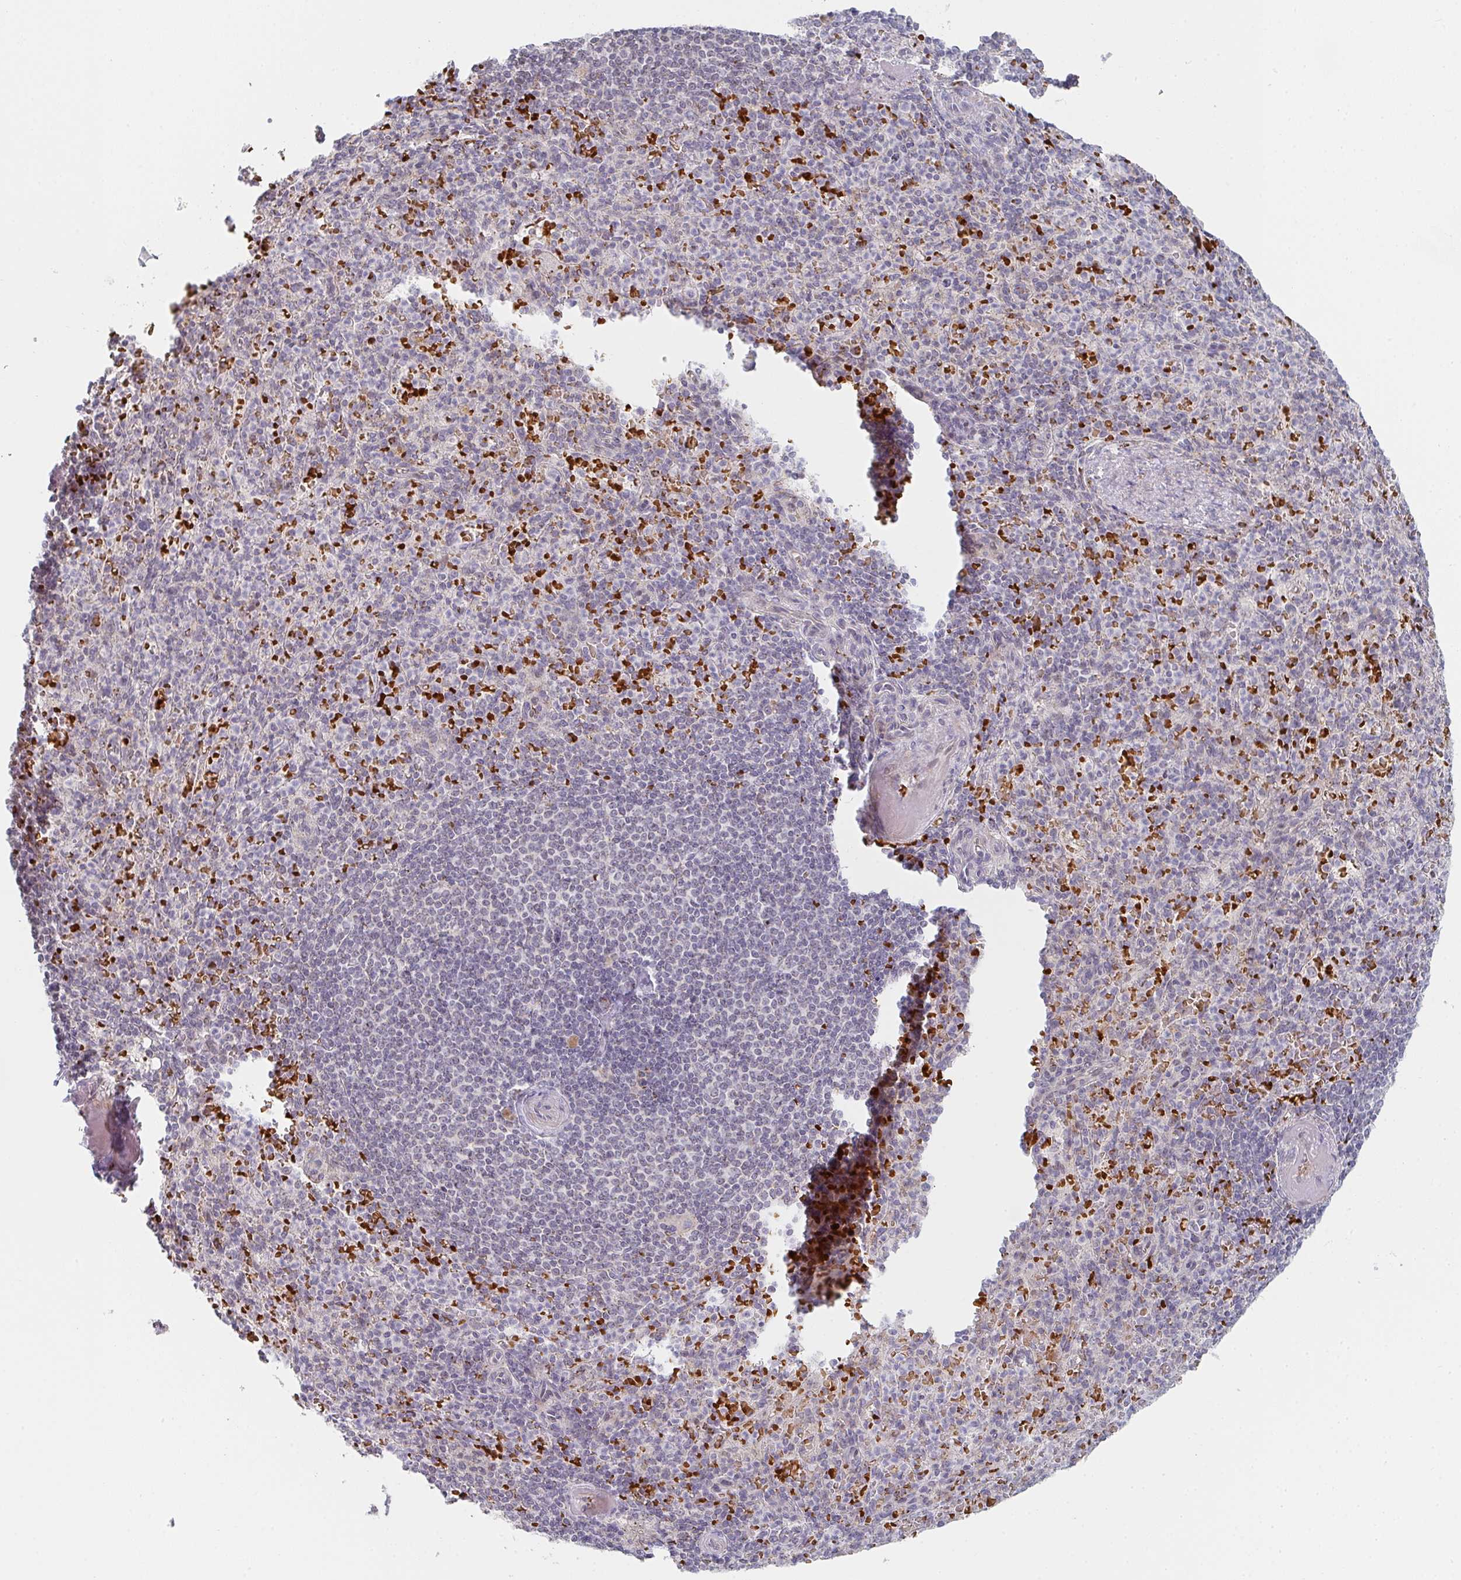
{"staining": {"intensity": "negative", "quantity": "none", "location": "none"}, "tissue": "spleen", "cell_type": "Cells in red pulp", "image_type": "normal", "snomed": [{"axis": "morphology", "description": "Normal tissue, NOS"}, {"axis": "topography", "description": "Spleen"}], "caption": "Cells in red pulp are negative for protein expression in benign human spleen.", "gene": "ZNF526", "patient": {"sex": "female", "age": 74}}